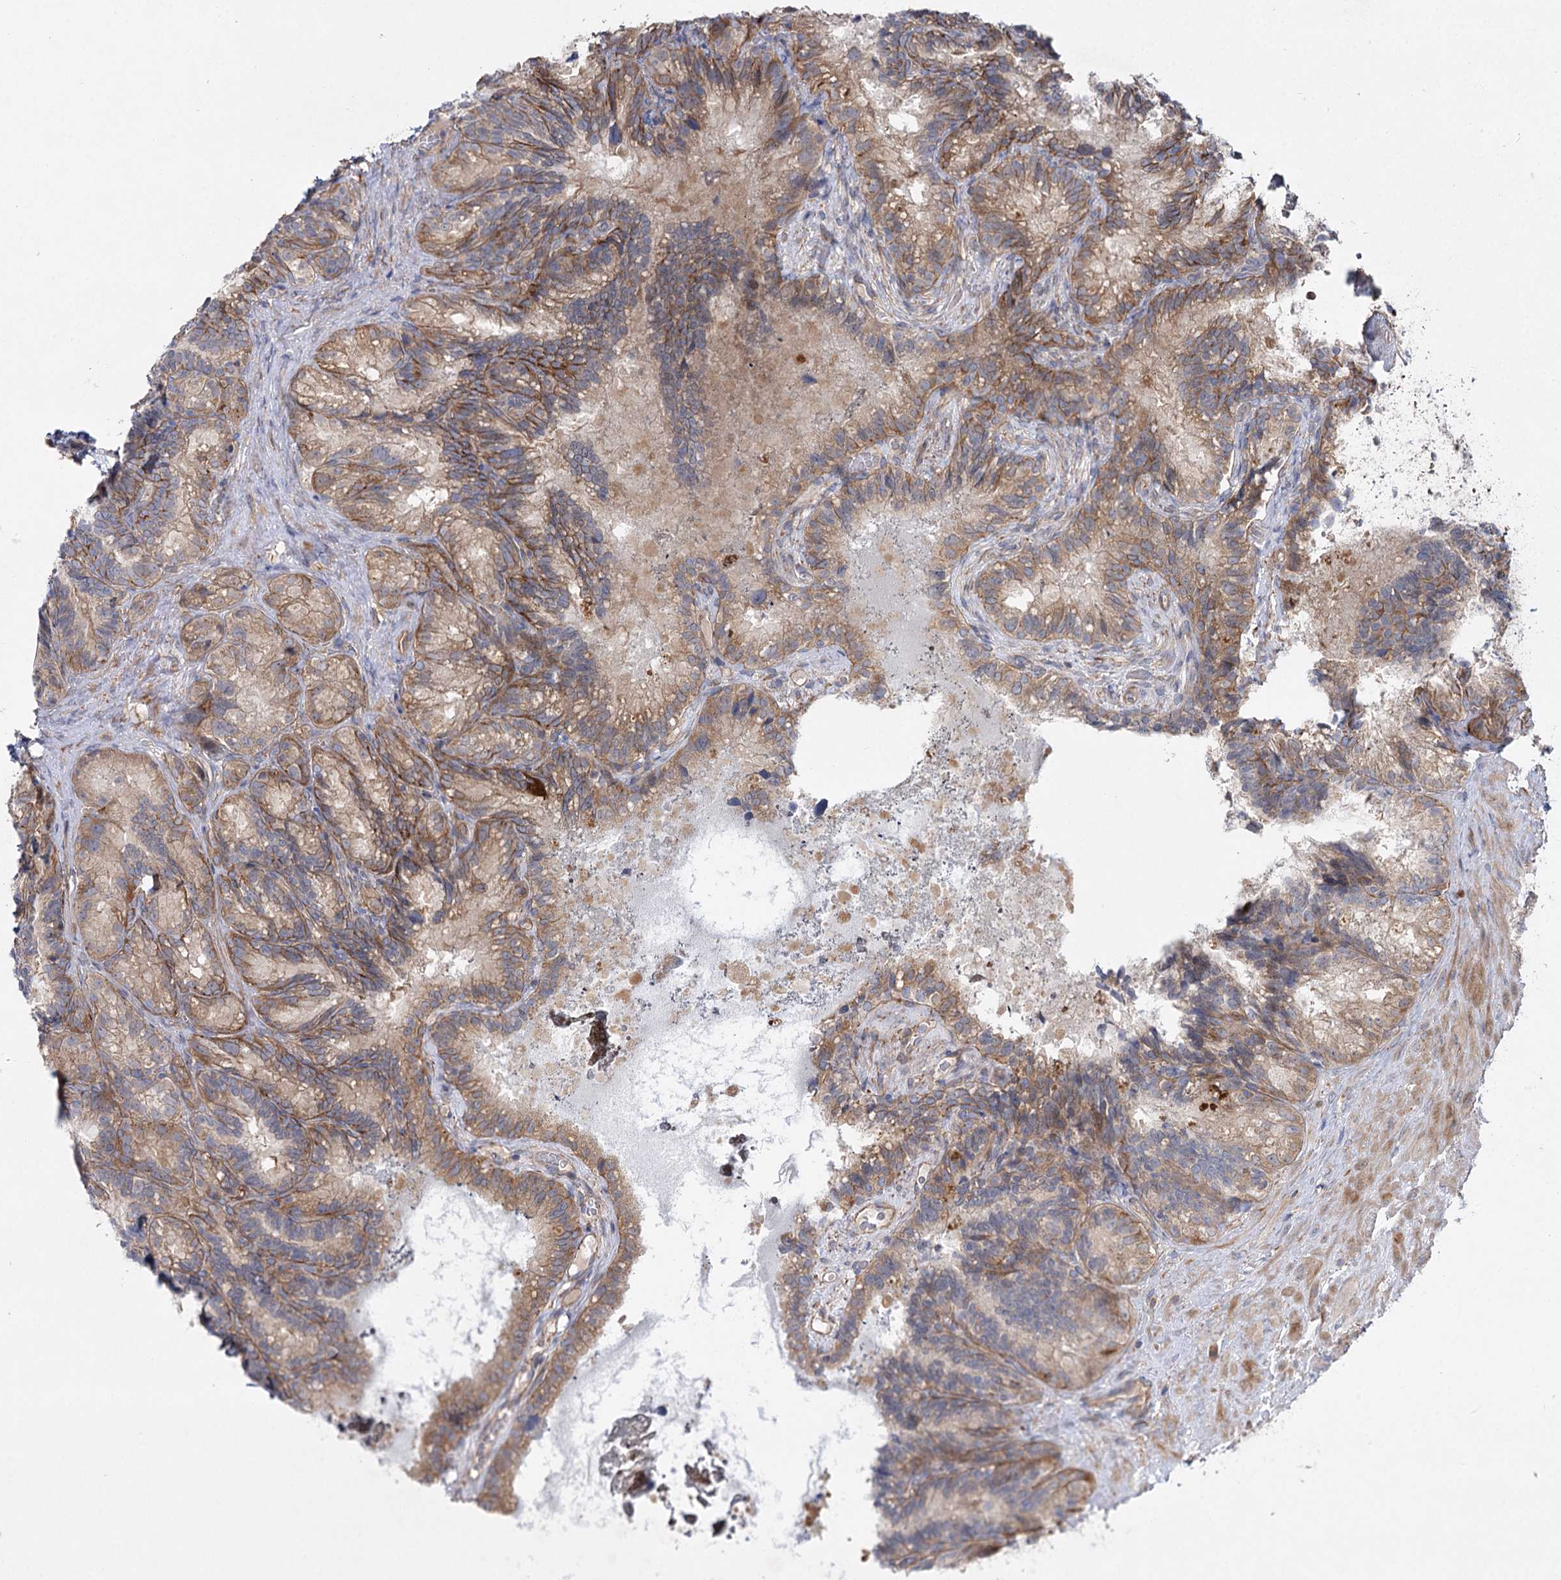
{"staining": {"intensity": "moderate", "quantity": ">75%", "location": "cytoplasmic/membranous"}, "tissue": "seminal vesicle", "cell_type": "Glandular cells", "image_type": "normal", "snomed": [{"axis": "morphology", "description": "Normal tissue, NOS"}, {"axis": "topography", "description": "Seminal veicle"}], "caption": "Seminal vesicle stained with immunohistochemistry demonstrates moderate cytoplasmic/membranous staining in approximately >75% of glandular cells. (DAB IHC, brown staining for protein, blue staining for nuclei).", "gene": "KIAA0825", "patient": {"sex": "male", "age": 60}}